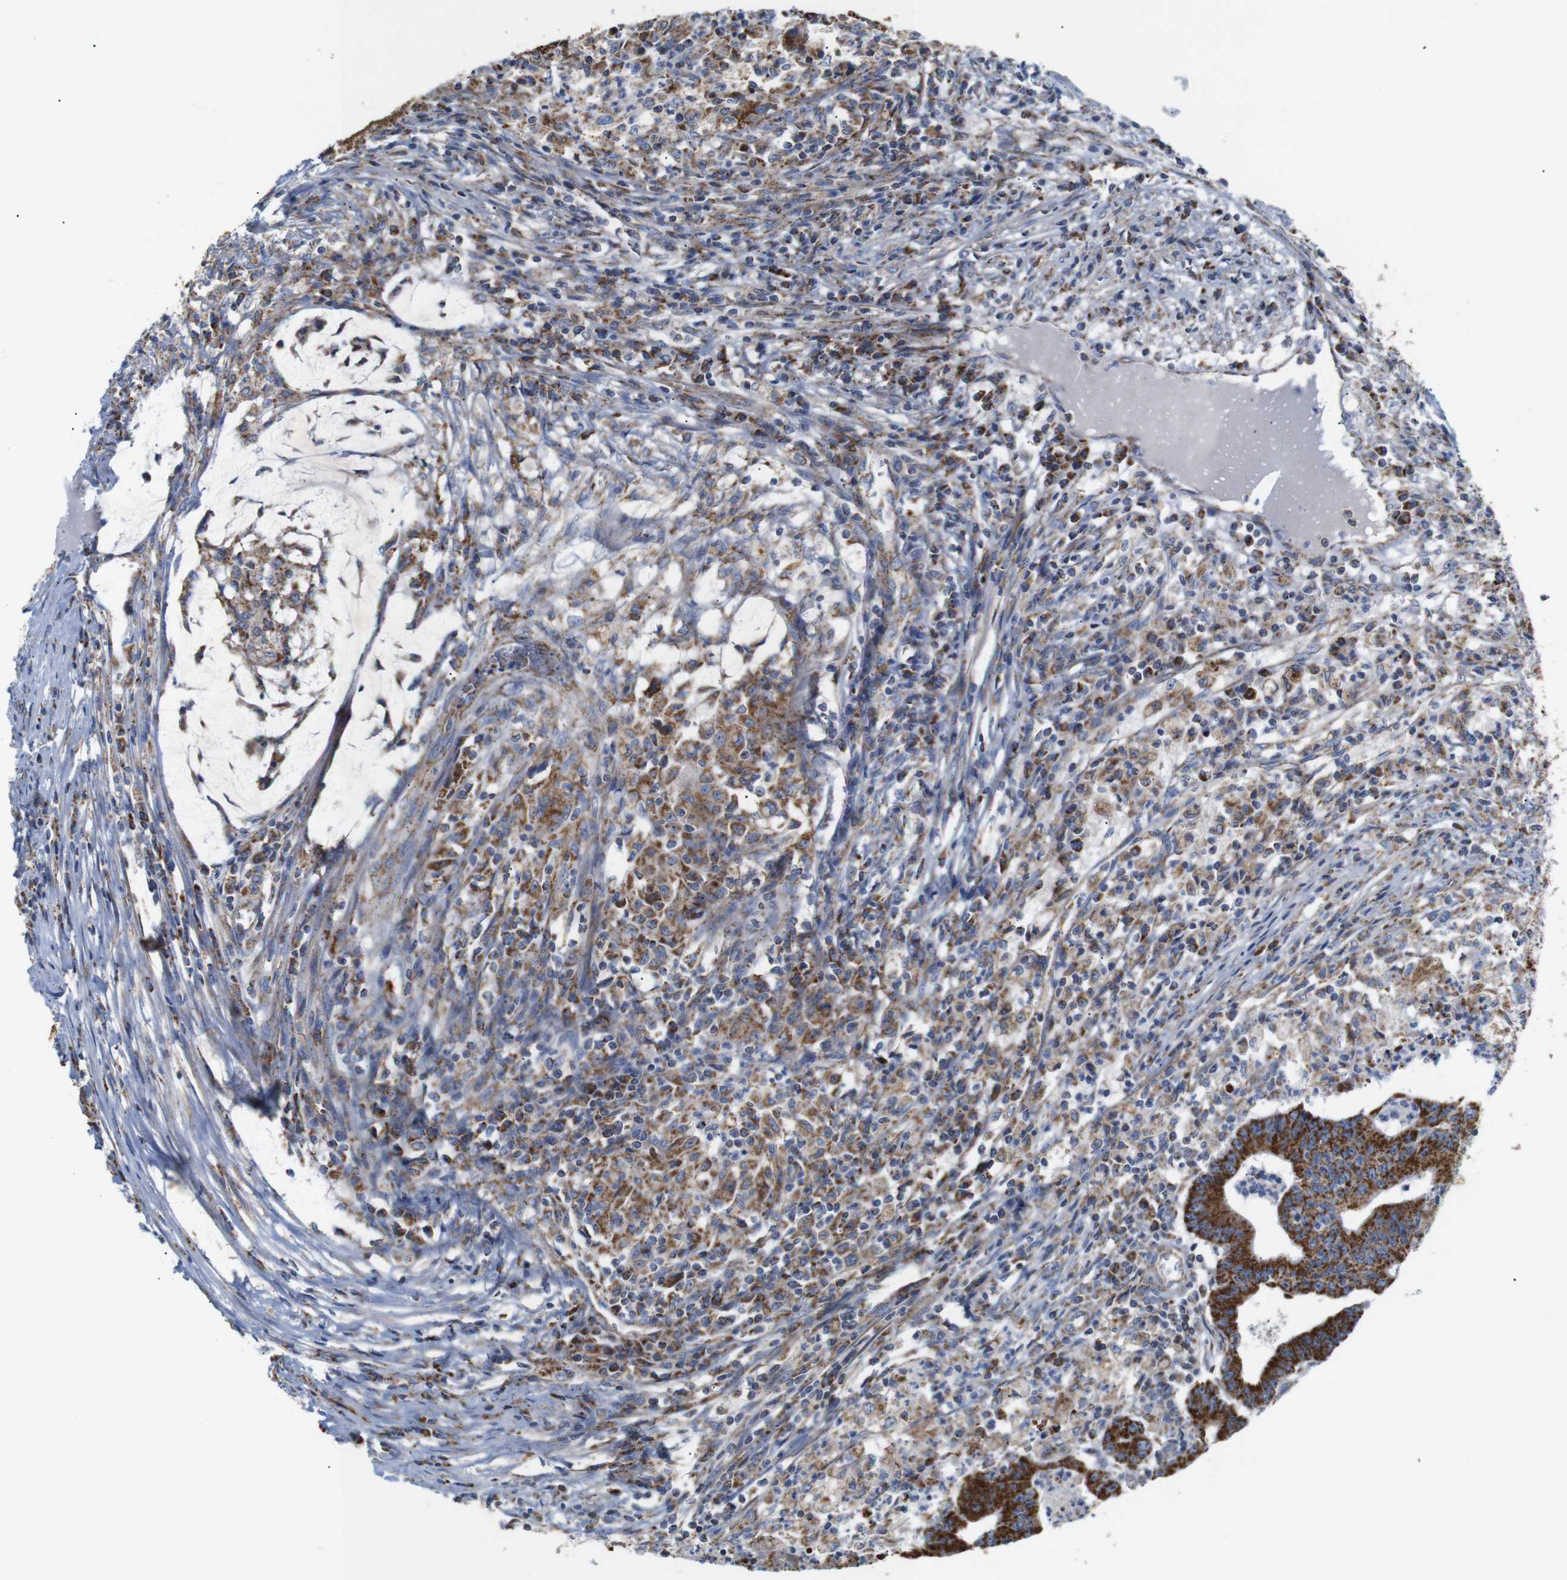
{"staining": {"intensity": "moderate", "quantity": ">75%", "location": "cytoplasmic/membranous"}, "tissue": "colorectal cancer", "cell_type": "Tumor cells", "image_type": "cancer", "snomed": [{"axis": "morphology", "description": "Adenocarcinoma, NOS"}, {"axis": "topography", "description": "Colon"}], "caption": "Human colorectal cancer stained with a protein marker exhibits moderate staining in tumor cells.", "gene": "FAM171B", "patient": {"sex": "male", "age": 45}}